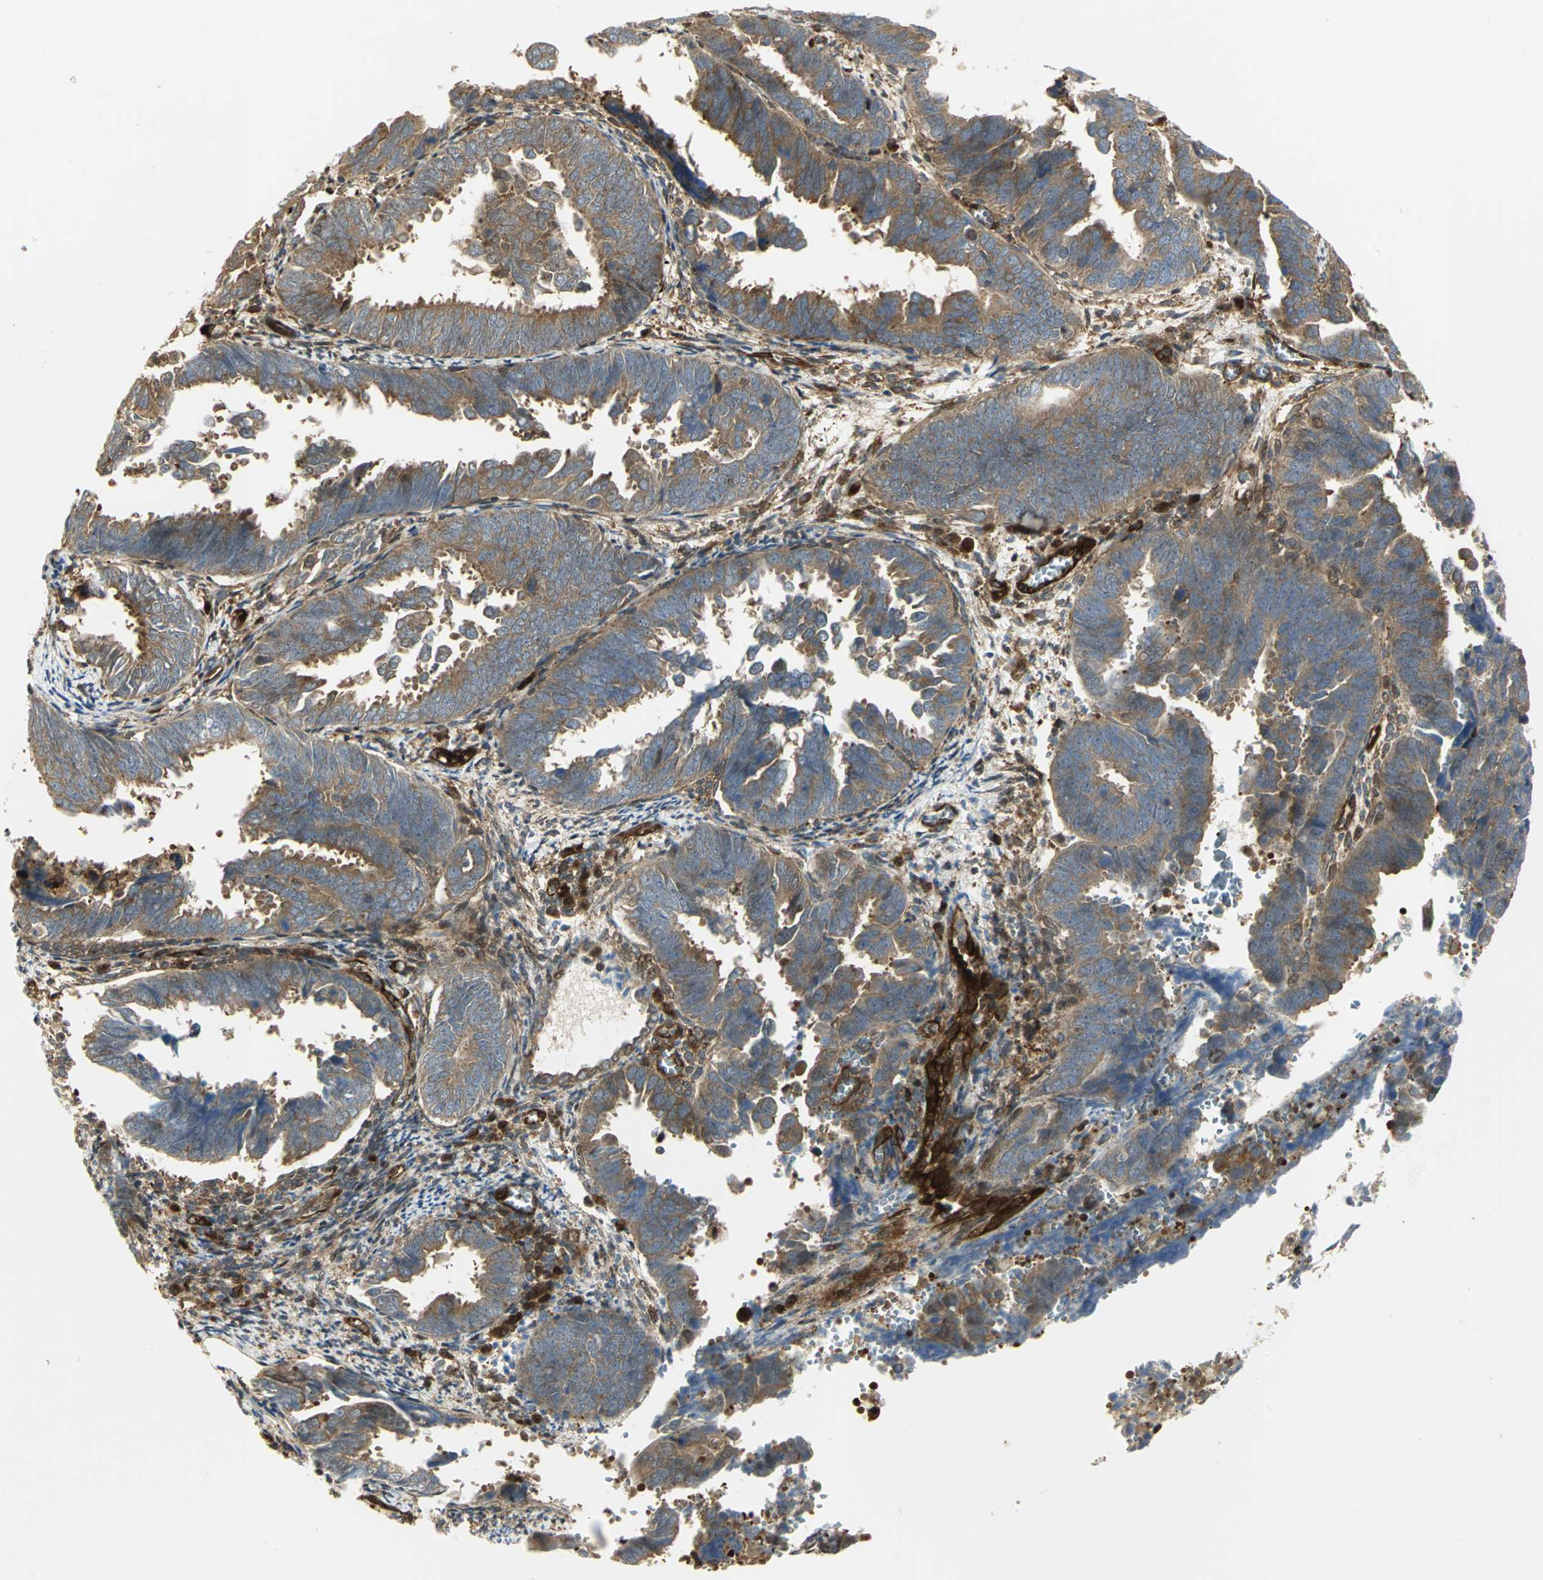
{"staining": {"intensity": "moderate", "quantity": ">75%", "location": "cytoplasmic/membranous"}, "tissue": "endometrial cancer", "cell_type": "Tumor cells", "image_type": "cancer", "snomed": [{"axis": "morphology", "description": "Adenocarcinoma, NOS"}, {"axis": "topography", "description": "Endometrium"}], "caption": "DAB immunohistochemical staining of endometrial cancer demonstrates moderate cytoplasmic/membranous protein staining in approximately >75% of tumor cells.", "gene": "EEA1", "patient": {"sex": "female", "age": 75}}